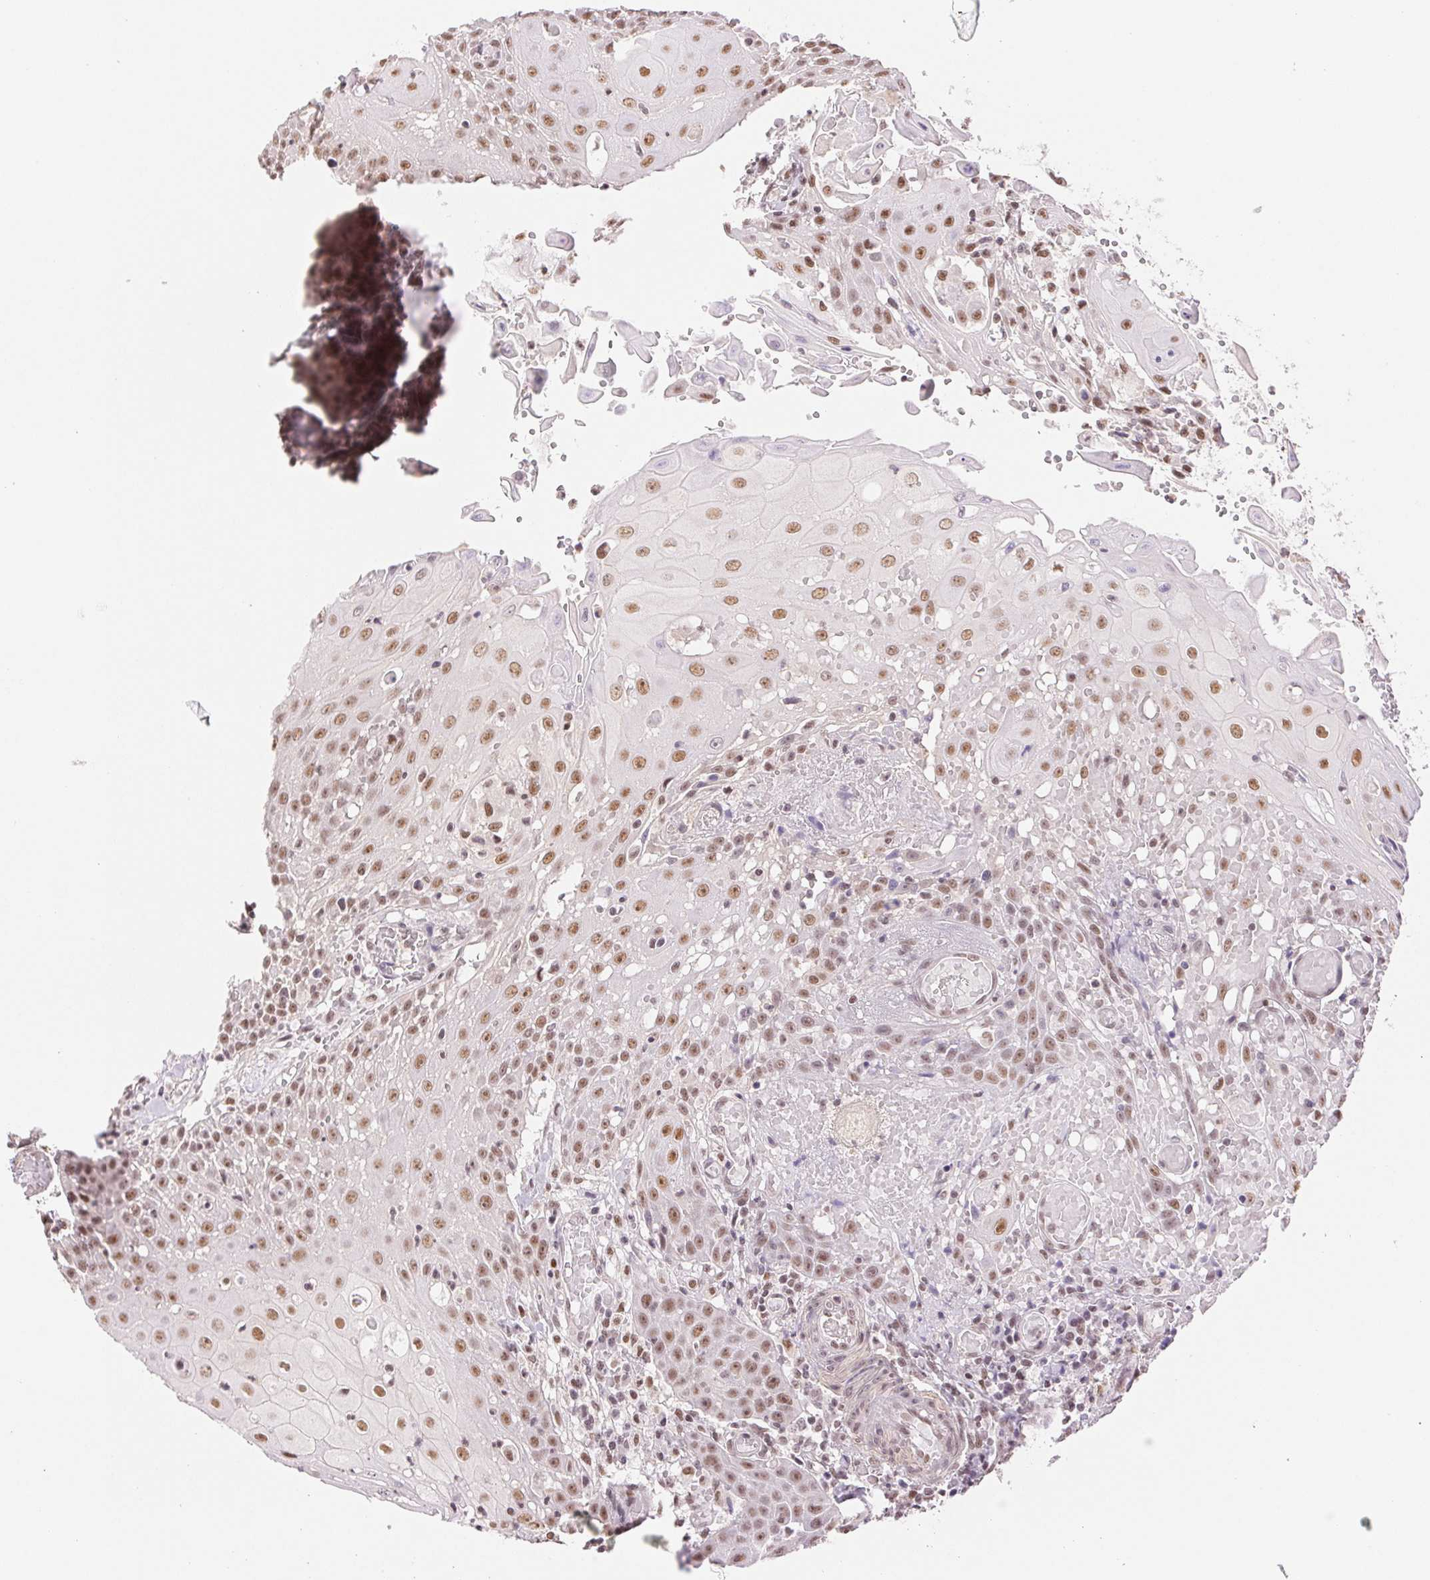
{"staining": {"intensity": "moderate", "quantity": ">75%", "location": "nuclear"}, "tissue": "head and neck cancer", "cell_type": "Tumor cells", "image_type": "cancer", "snomed": [{"axis": "morphology", "description": "Normal tissue, NOS"}, {"axis": "morphology", "description": "Squamous cell carcinoma, NOS"}, {"axis": "topography", "description": "Oral tissue"}, {"axis": "topography", "description": "Head-Neck"}], "caption": "This histopathology image shows IHC staining of human head and neck cancer, with medium moderate nuclear staining in about >75% of tumor cells.", "gene": "RPRD1B", "patient": {"sex": "female", "age": 55}}